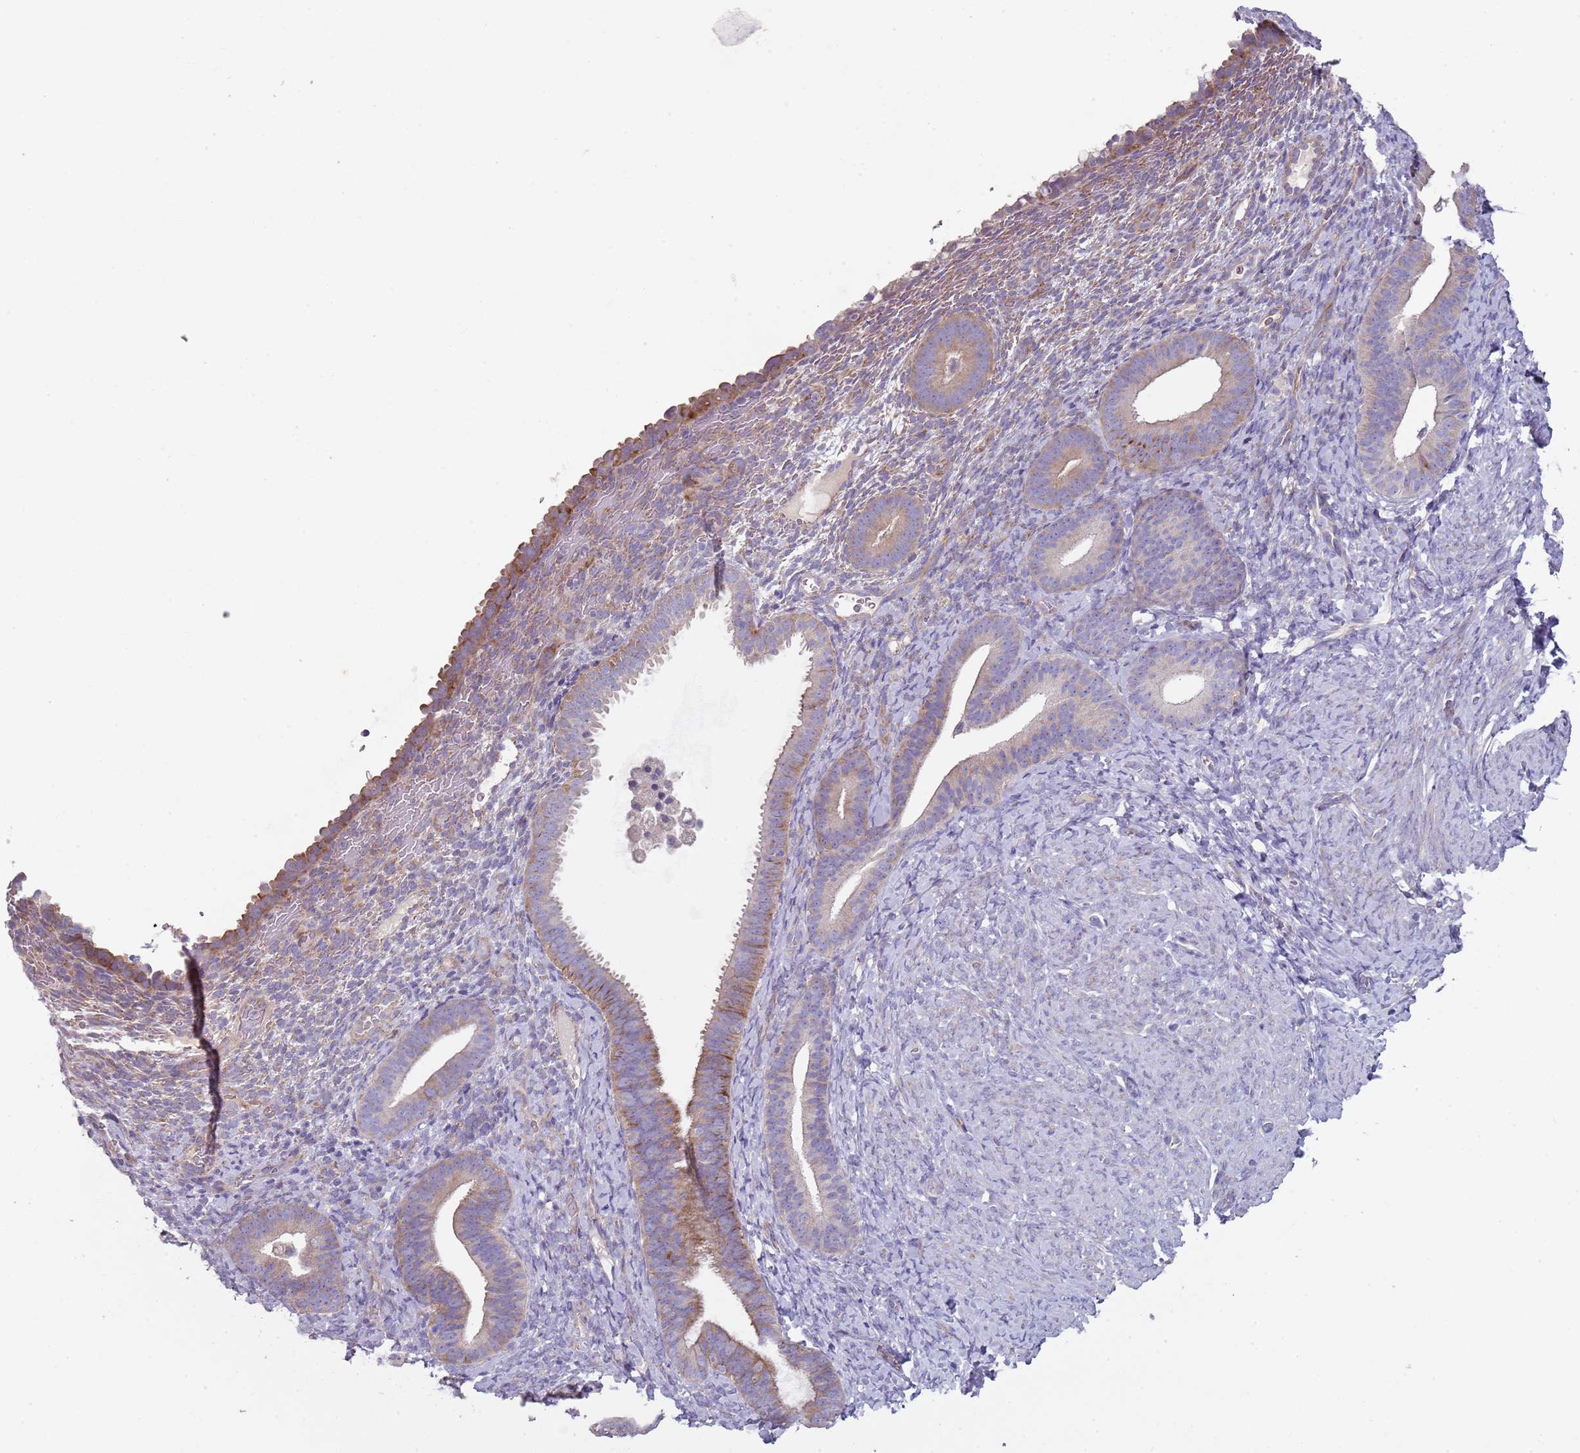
{"staining": {"intensity": "negative", "quantity": "none", "location": "none"}, "tissue": "endometrium", "cell_type": "Cells in endometrial stroma", "image_type": "normal", "snomed": [{"axis": "morphology", "description": "Normal tissue, NOS"}, {"axis": "topography", "description": "Endometrium"}], "caption": "A high-resolution histopathology image shows IHC staining of unremarkable endometrium, which displays no significant positivity in cells in endometrial stroma. Nuclei are stained in blue.", "gene": "ZNF583", "patient": {"sex": "female", "age": 65}}